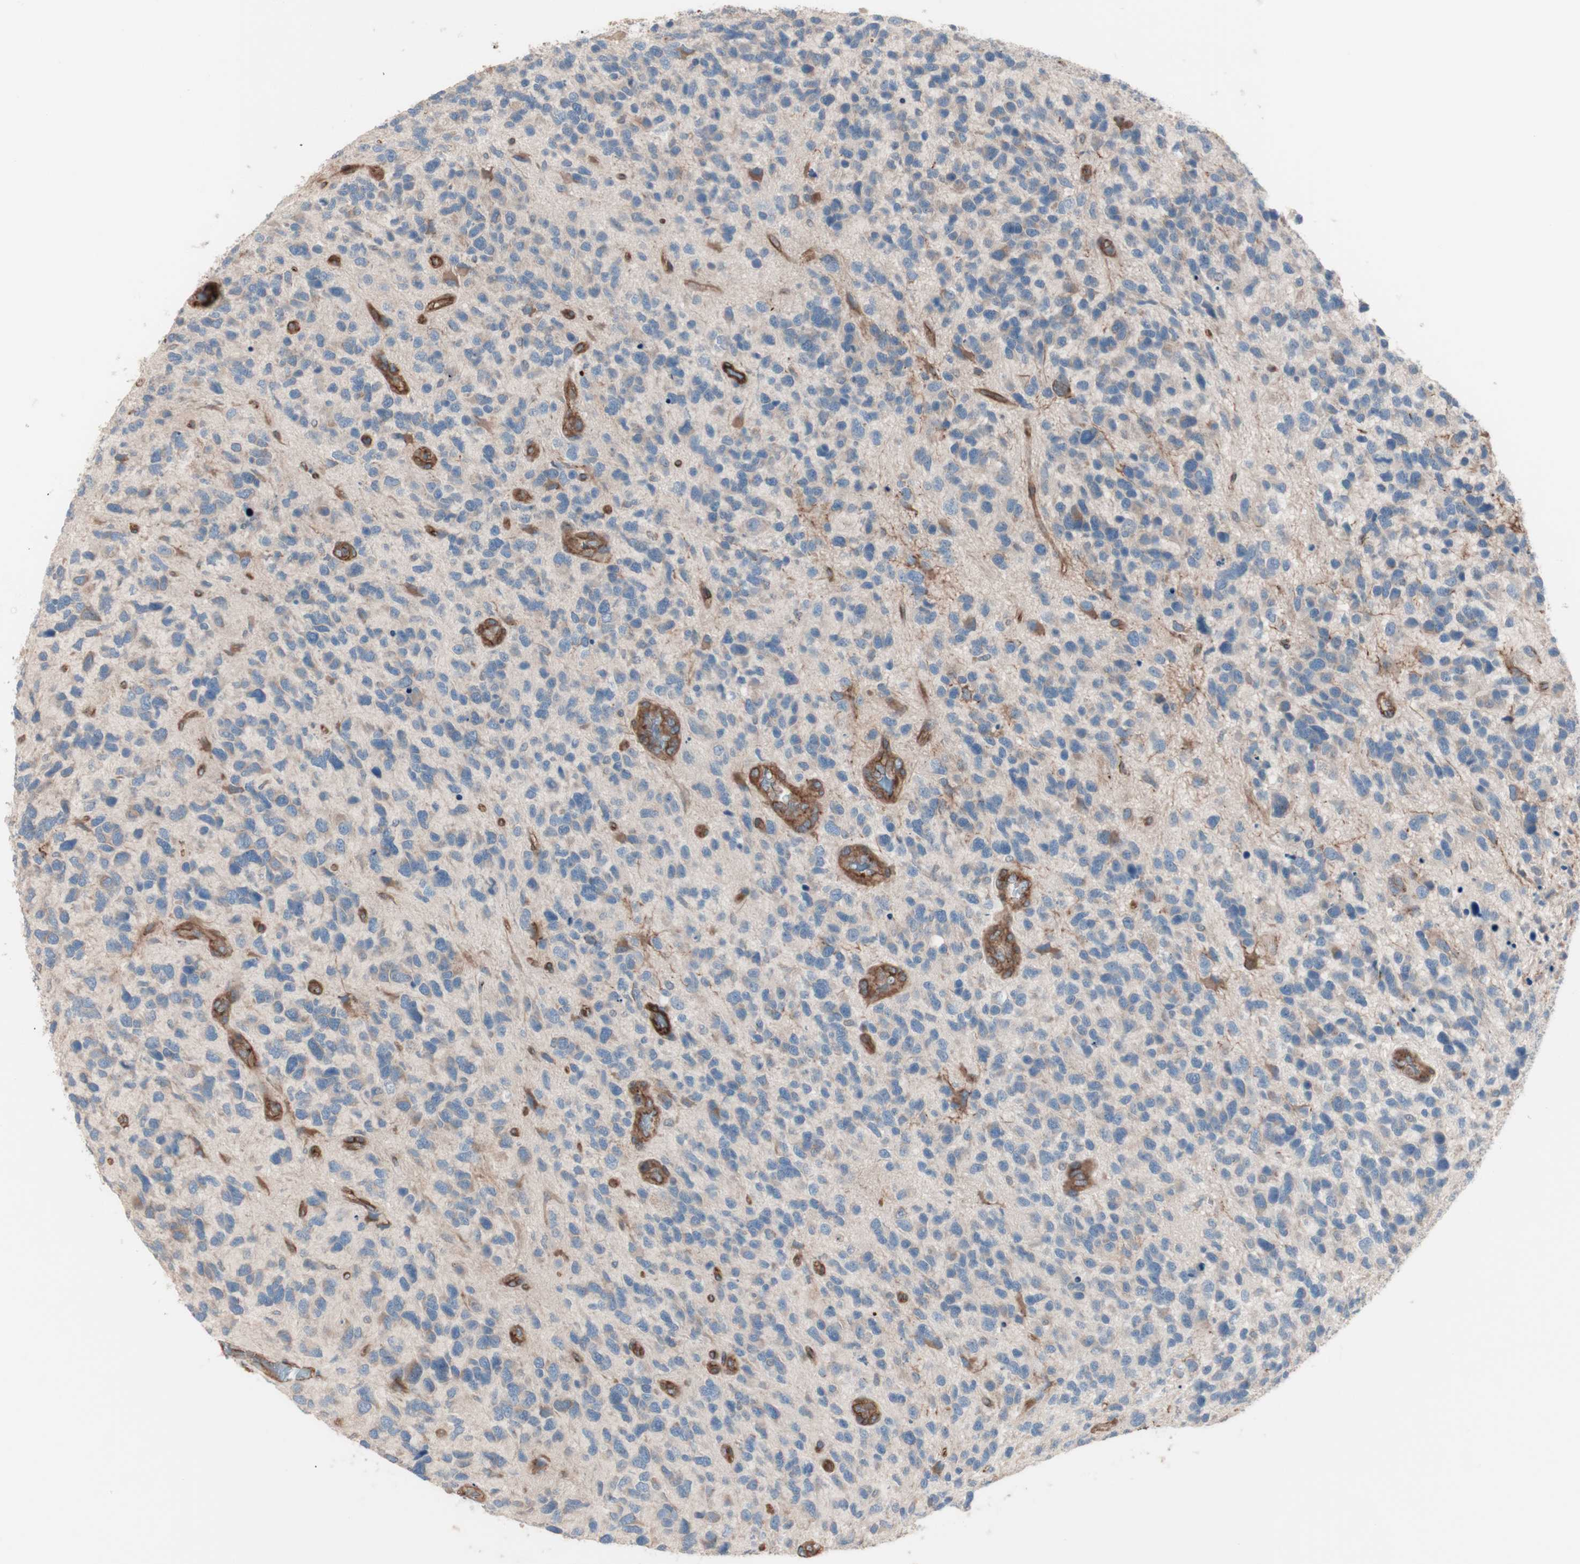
{"staining": {"intensity": "negative", "quantity": "none", "location": "none"}, "tissue": "glioma", "cell_type": "Tumor cells", "image_type": "cancer", "snomed": [{"axis": "morphology", "description": "Glioma, malignant, High grade"}, {"axis": "topography", "description": "Brain"}], "caption": "An immunohistochemistry (IHC) micrograph of malignant high-grade glioma is shown. There is no staining in tumor cells of malignant high-grade glioma. (DAB immunohistochemistry with hematoxylin counter stain).", "gene": "ALG5", "patient": {"sex": "female", "age": 58}}